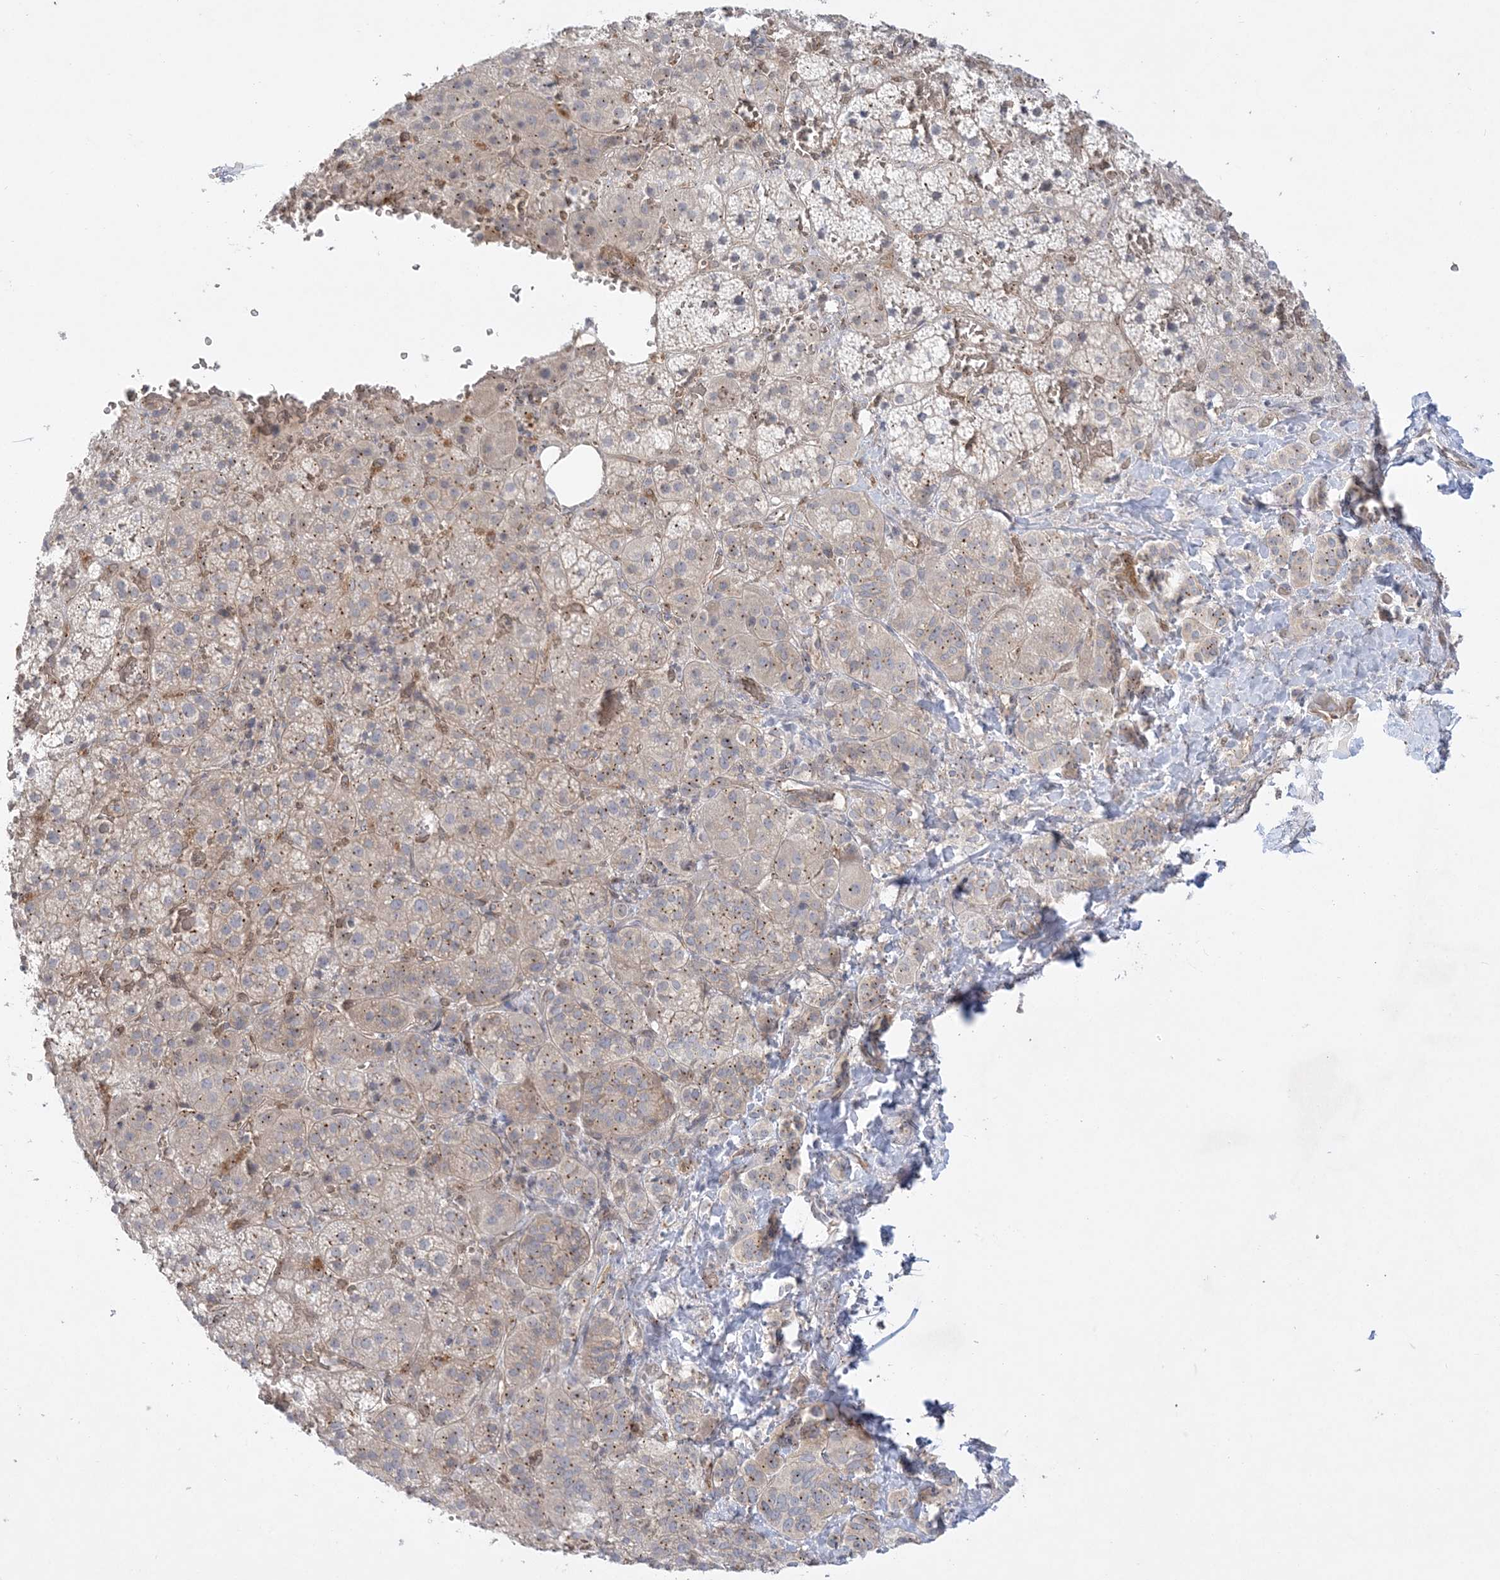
{"staining": {"intensity": "weak", "quantity": "25%-75%", "location": "cytoplasmic/membranous"}, "tissue": "adrenal gland", "cell_type": "Glandular cells", "image_type": "normal", "snomed": [{"axis": "morphology", "description": "Normal tissue, NOS"}, {"axis": "topography", "description": "Adrenal gland"}], "caption": "High-power microscopy captured an immunohistochemistry (IHC) micrograph of normal adrenal gland, revealing weak cytoplasmic/membranous staining in about 25%-75% of glandular cells. (brown staining indicates protein expression, while blue staining denotes nuclei).", "gene": "ADAMTS12", "patient": {"sex": "female", "age": 59}}